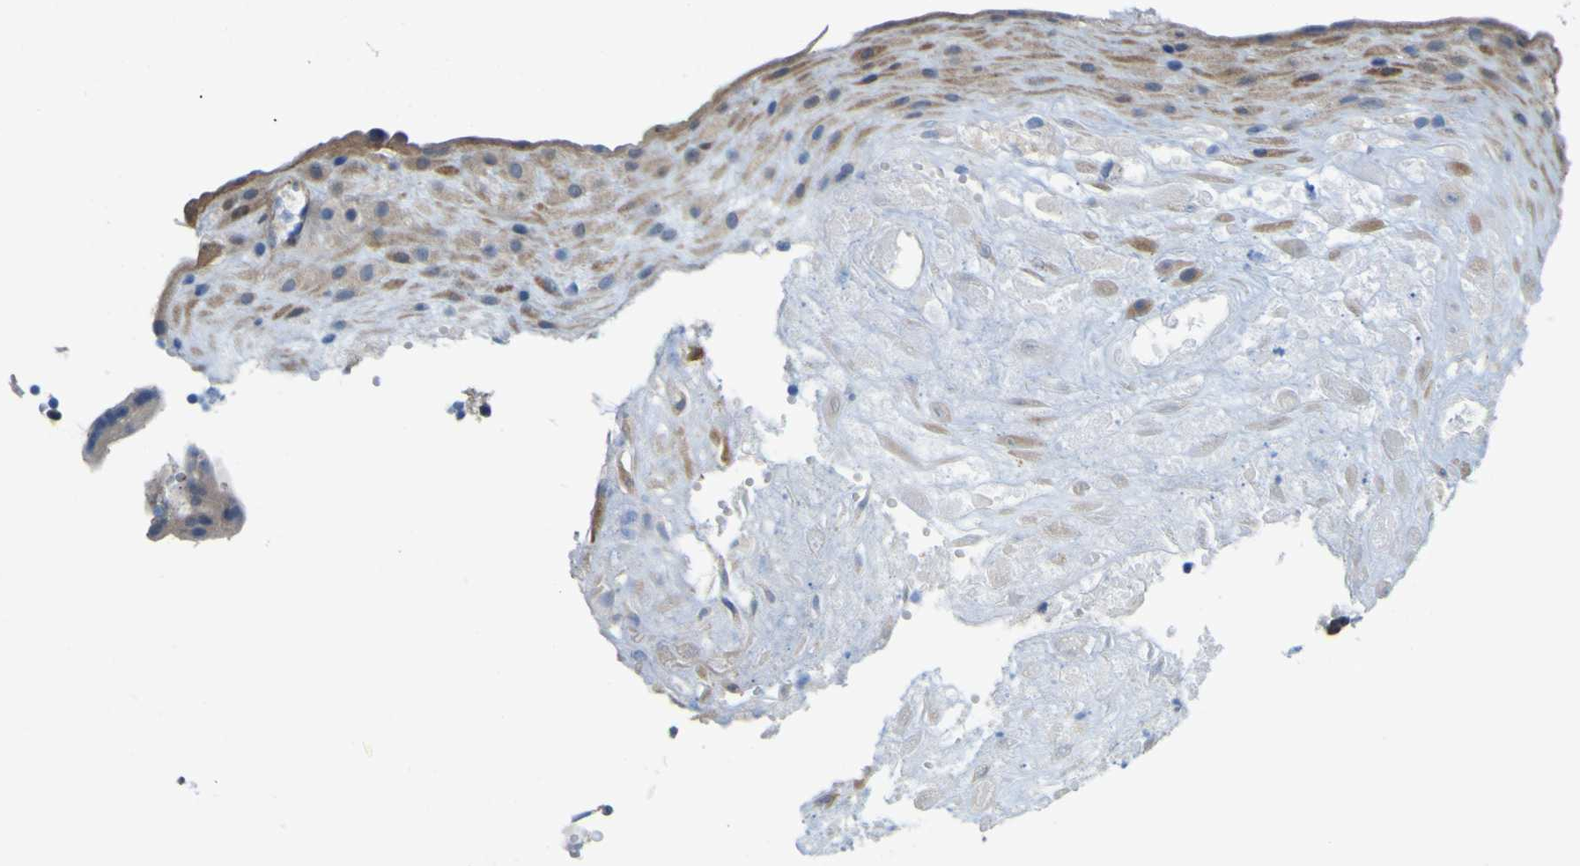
{"staining": {"intensity": "moderate", "quantity": ">75%", "location": "cytoplasmic/membranous"}, "tissue": "placenta", "cell_type": "Decidual cells", "image_type": "normal", "snomed": [{"axis": "morphology", "description": "Normal tissue, NOS"}, {"axis": "topography", "description": "Placenta"}], "caption": "Brown immunohistochemical staining in benign placenta demonstrates moderate cytoplasmic/membranous staining in about >75% of decidual cells. (DAB (3,3'-diaminobenzidine) IHC with brightfield microscopy, high magnification).", "gene": "JPH1", "patient": {"sex": "female", "age": 18}}